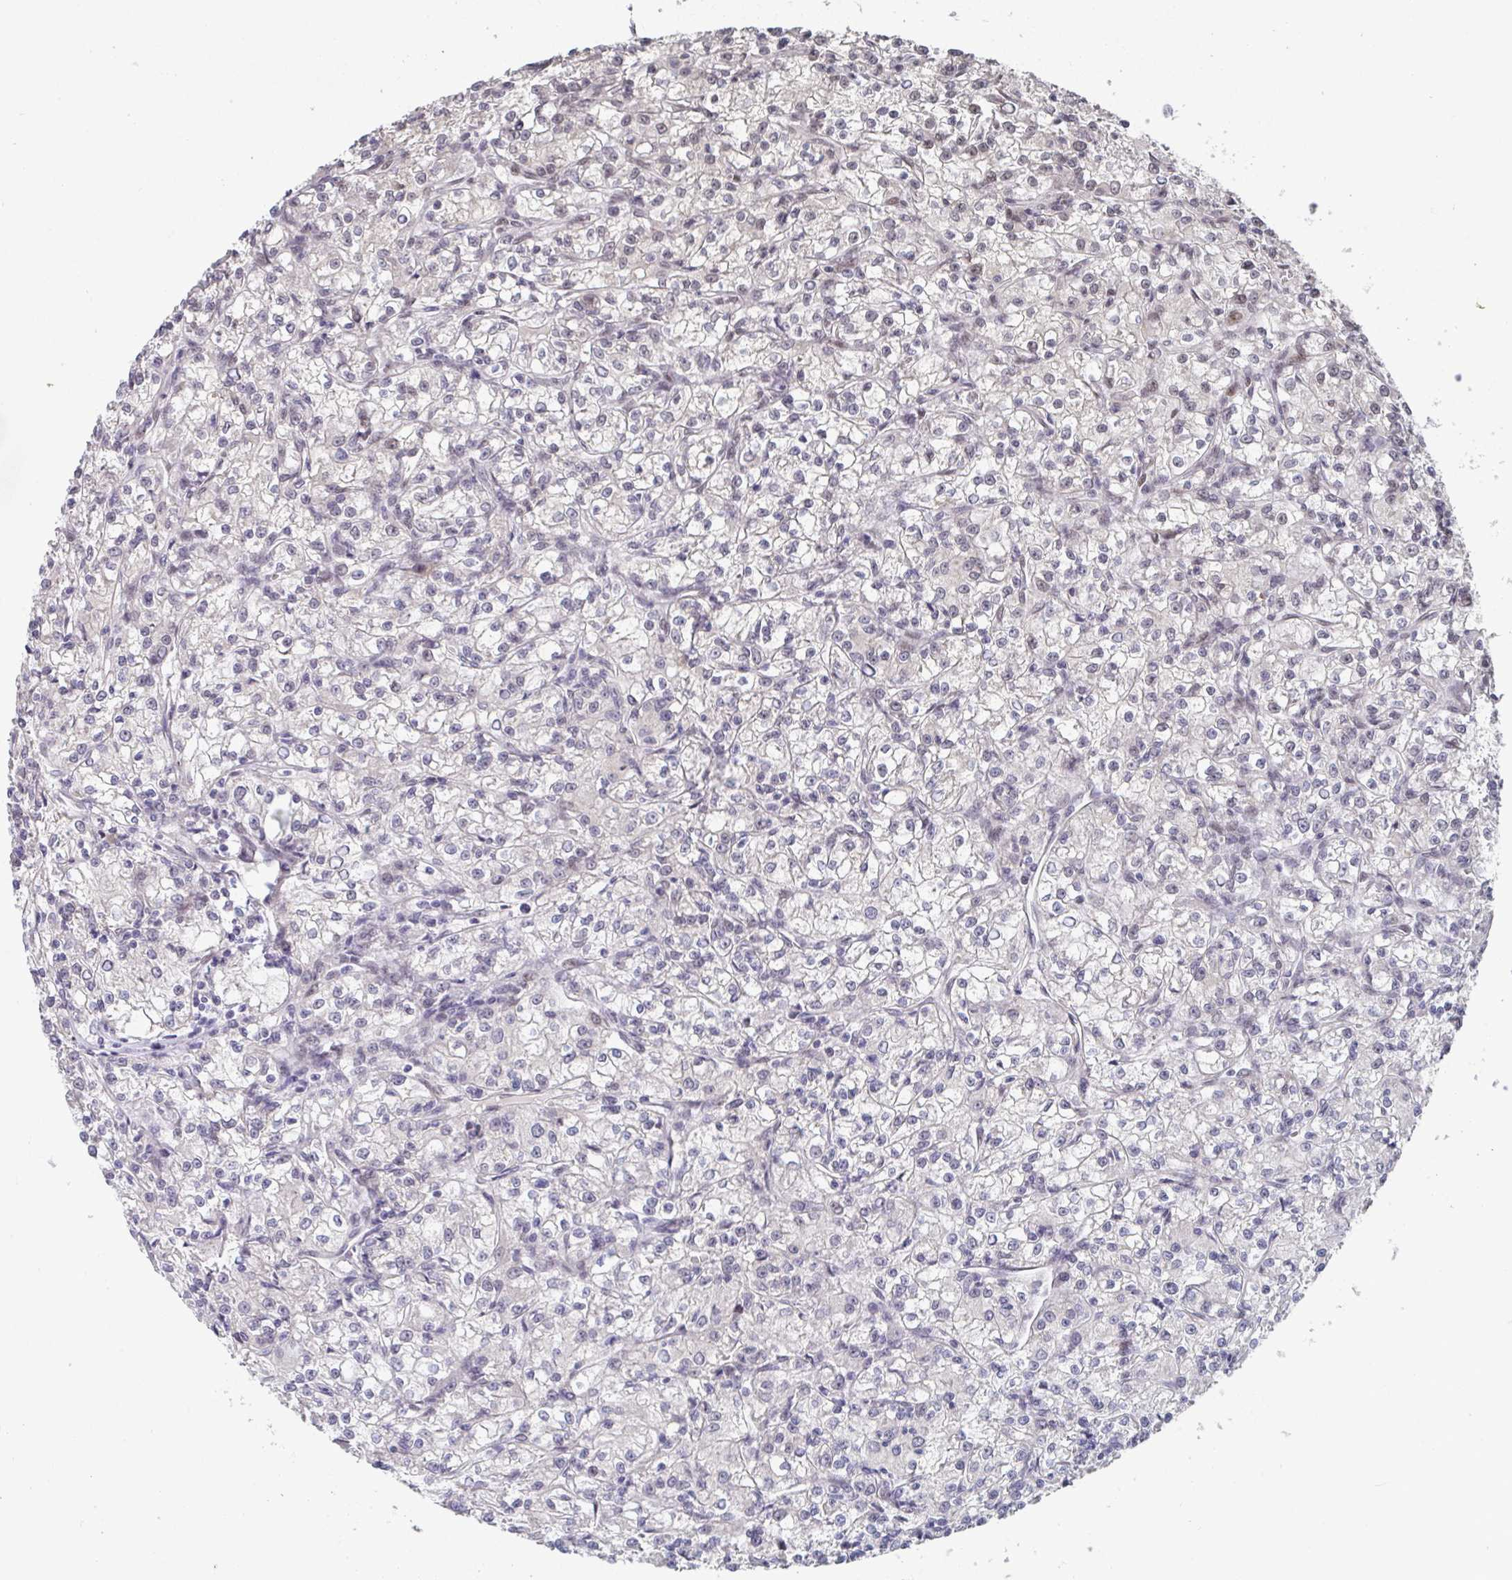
{"staining": {"intensity": "negative", "quantity": "none", "location": "none"}, "tissue": "renal cancer", "cell_type": "Tumor cells", "image_type": "cancer", "snomed": [{"axis": "morphology", "description": "Adenocarcinoma, NOS"}, {"axis": "topography", "description": "Kidney"}], "caption": "Immunohistochemistry of adenocarcinoma (renal) displays no expression in tumor cells.", "gene": "JMJD1C", "patient": {"sex": "female", "age": 59}}